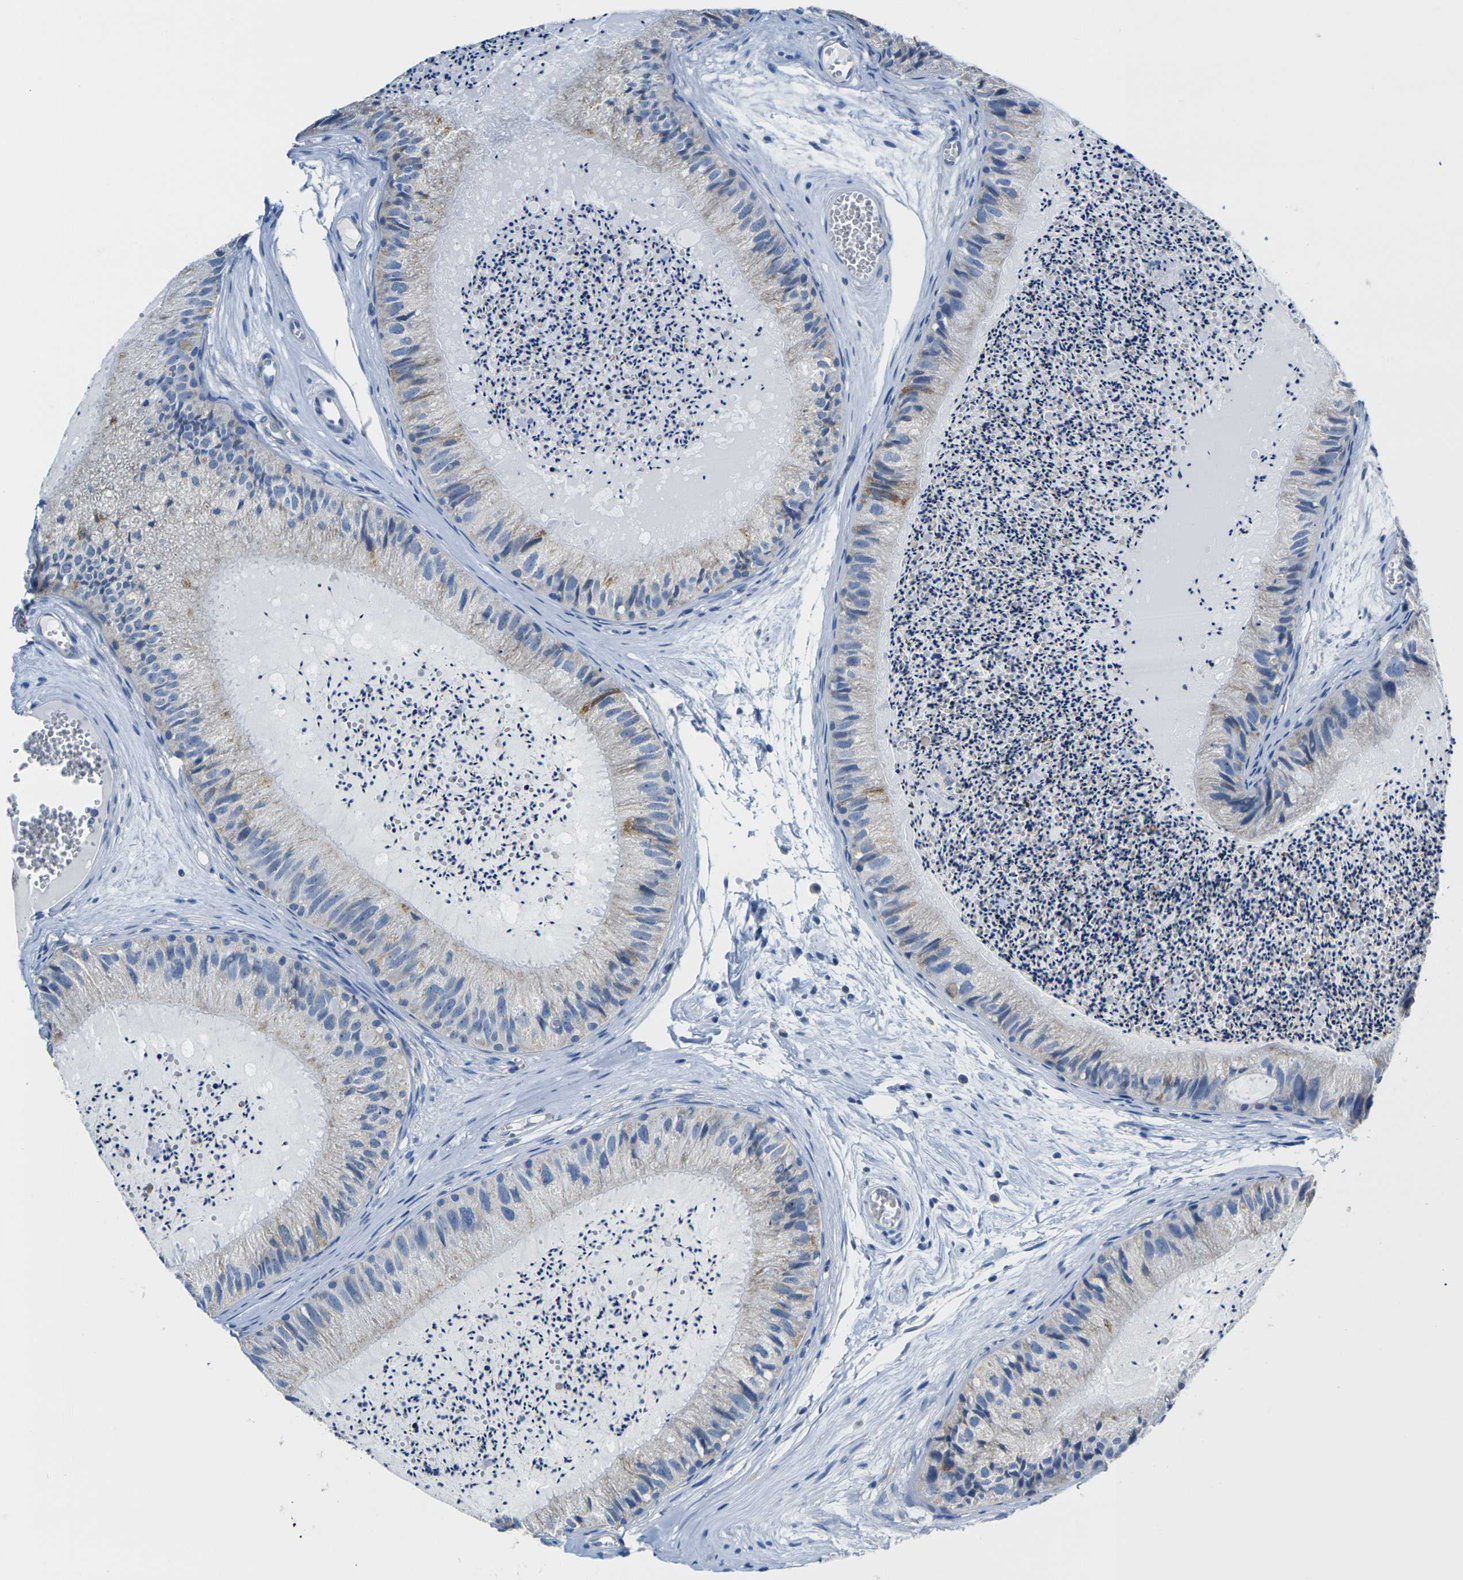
{"staining": {"intensity": "moderate", "quantity": "<25%", "location": "cytoplasmic/membranous"}, "tissue": "epididymis", "cell_type": "Glandular cells", "image_type": "normal", "snomed": [{"axis": "morphology", "description": "Normal tissue, NOS"}, {"axis": "topography", "description": "Epididymis"}], "caption": "Protein staining exhibits moderate cytoplasmic/membranous positivity in approximately <25% of glandular cells in normal epididymis. (DAB (3,3'-diaminobenzidine) = brown stain, brightfield microscopy at high magnification).", "gene": "TMEM204", "patient": {"sex": "male", "age": 31}}